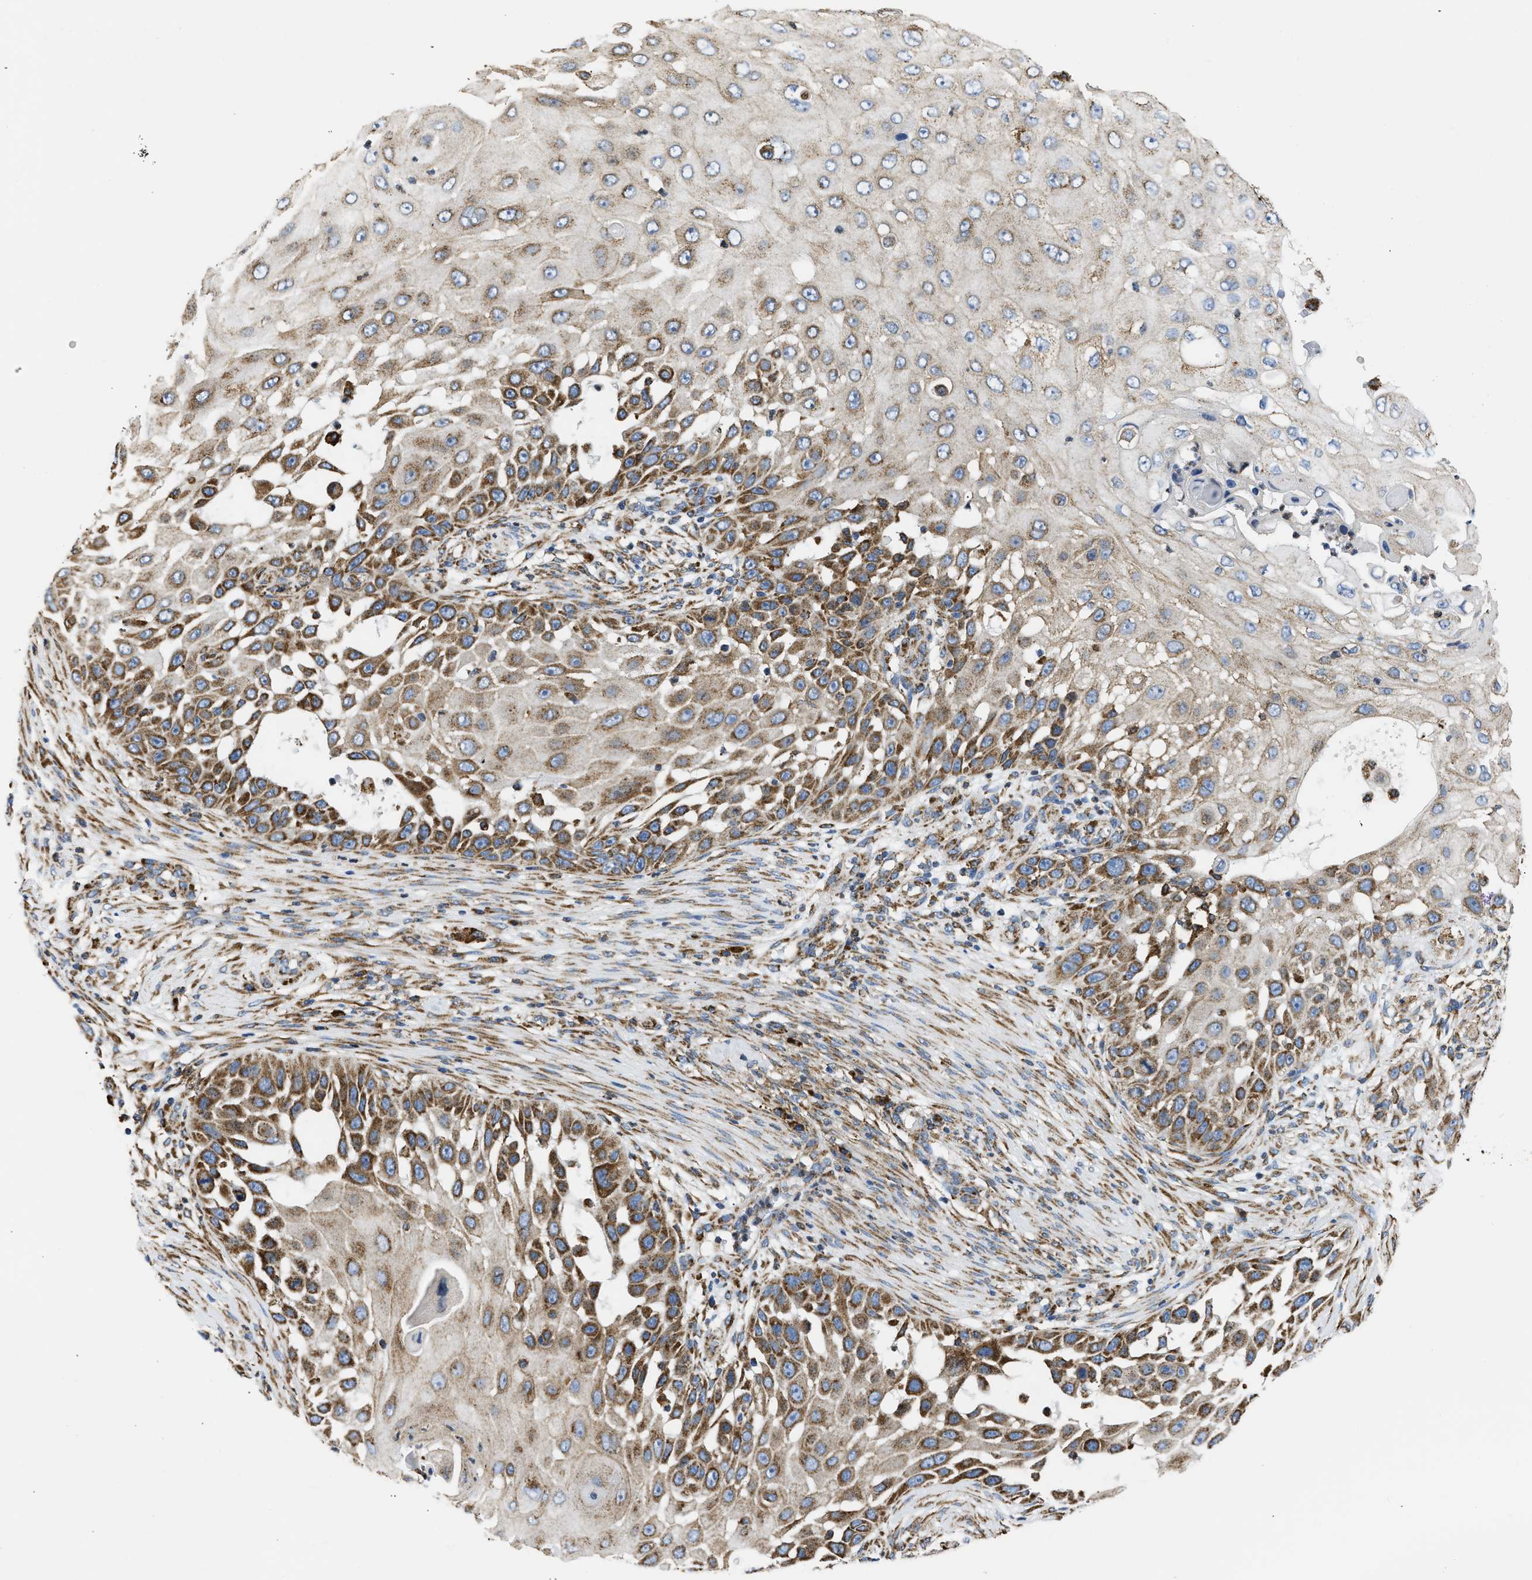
{"staining": {"intensity": "moderate", "quantity": ">75%", "location": "cytoplasmic/membranous"}, "tissue": "skin cancer", "cell_type": "Tumor cells", "image_type": "cancer", "snomed": [{"axis": "morphology", "description": "Squamous cell carcinoma, NOS"}, {"axis": "topography", "description": "Skin"}], "caption": "Tumor cells exhibit medium levels of moderate cytoplasmic/membranous positivity in about >75% of cells in human skin cancer (squamous cell carcinoma). The protein of interest is stained brown, and the nuclei are stained in blue (DAB (3,3'-diaminobenzidine) IHC with brightfield microscopy, high magnification).", "gene": "CYCS", "patient": {"sex": "female", "age": 44}}